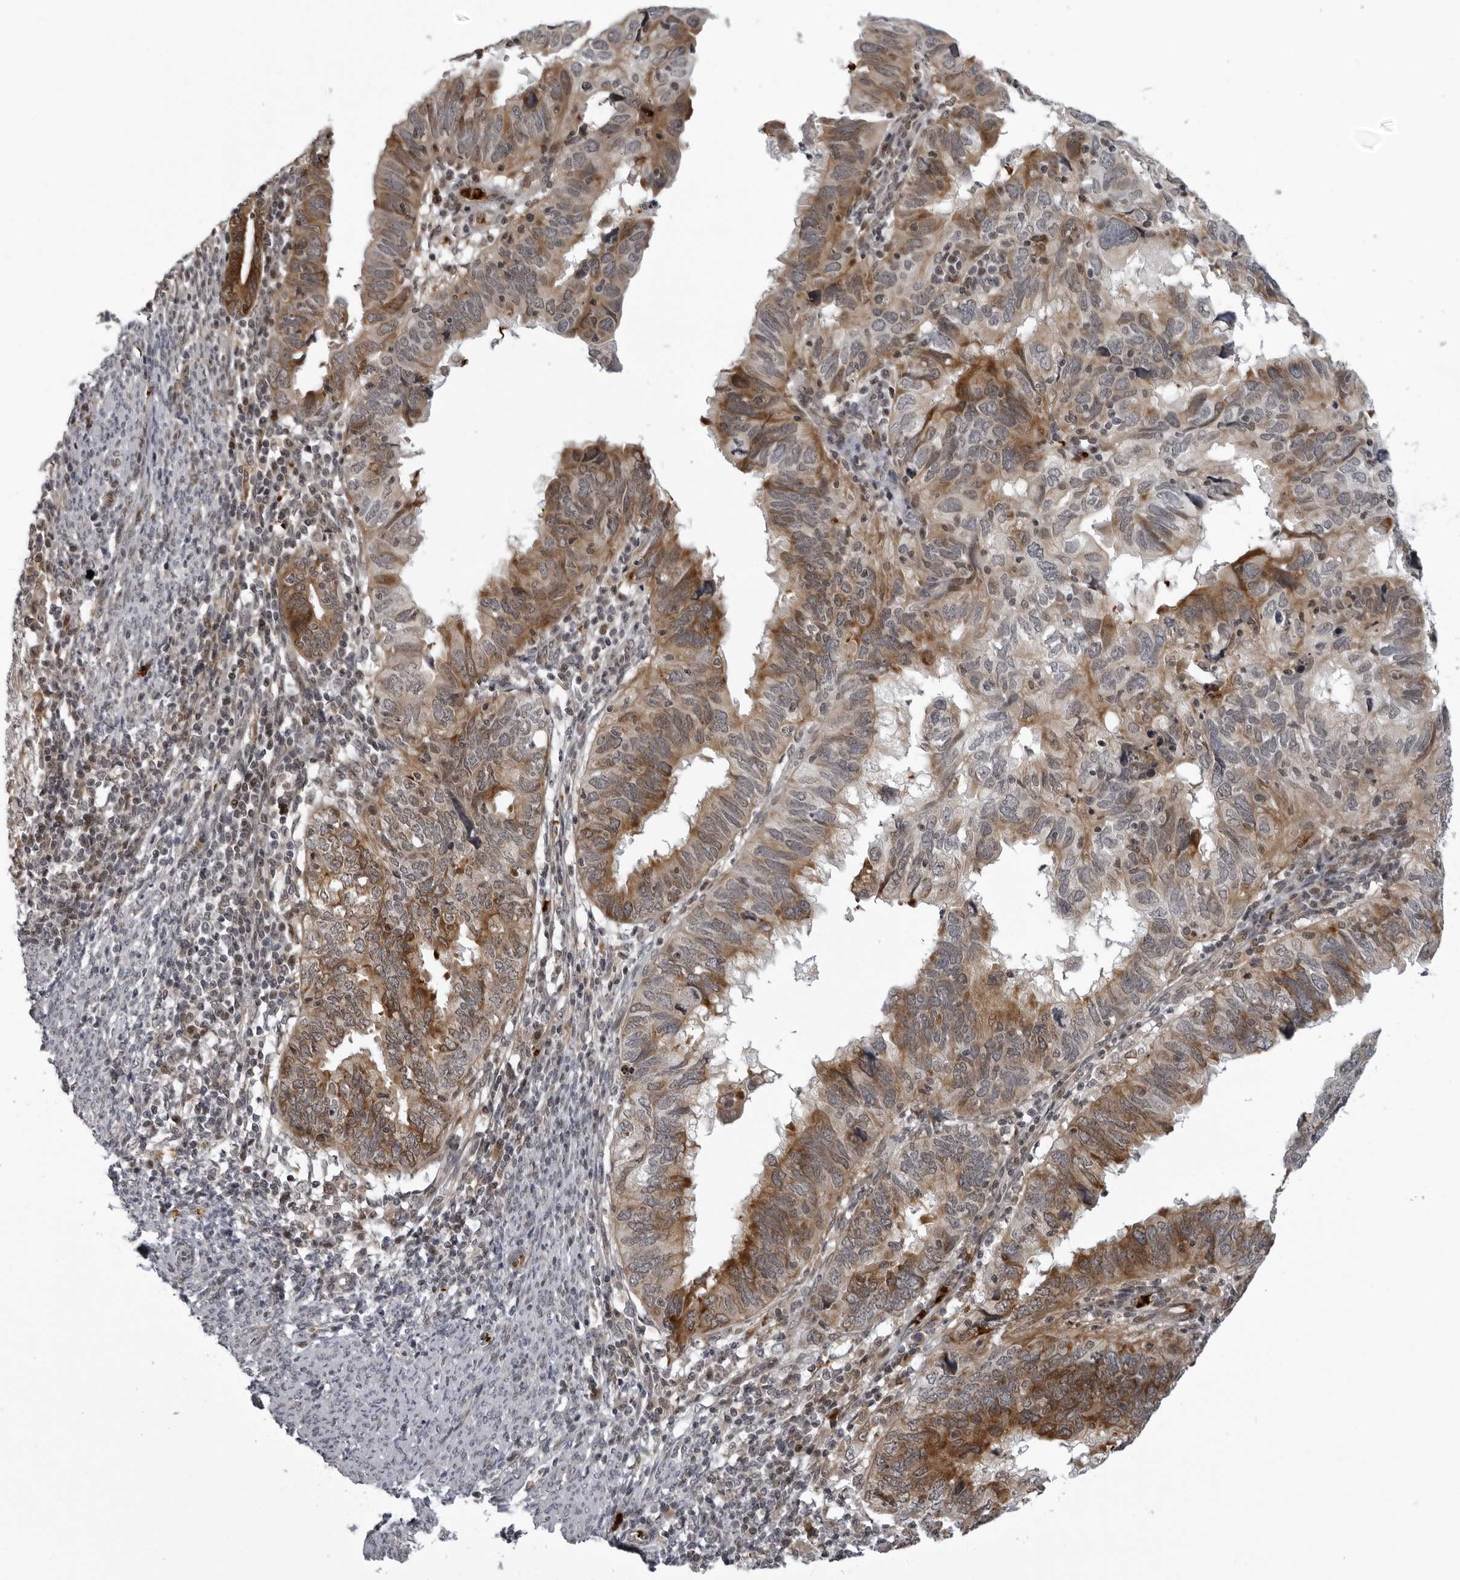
{"staining": {"intensity": "moderate", "quantity": ">75%", "location": "cytoplasmic/membranous"}, "tissue": "endometrial cancer", "cell_type": "Tumor cells", "image_type": "cancer", "snomed": [{"axis": "morphology", "description": "Adenocarcinoma, NOS"}, {"axis": "topography", "description": "Uterus"}], "caption": "Endometrial cancer (adenocarcinoma) stained with DAB (3,3'-diaminobenzidine) IHC shows medium levels of moderate cytoplasmic/membranous staining in approximately >75% of tumor cells. Immunohistochemistry (ihc) stains the protein of interest in brown and the nuclei are stained blue.", "gene": "THOP1", "patient": {"sex": "female", "age": 77}}